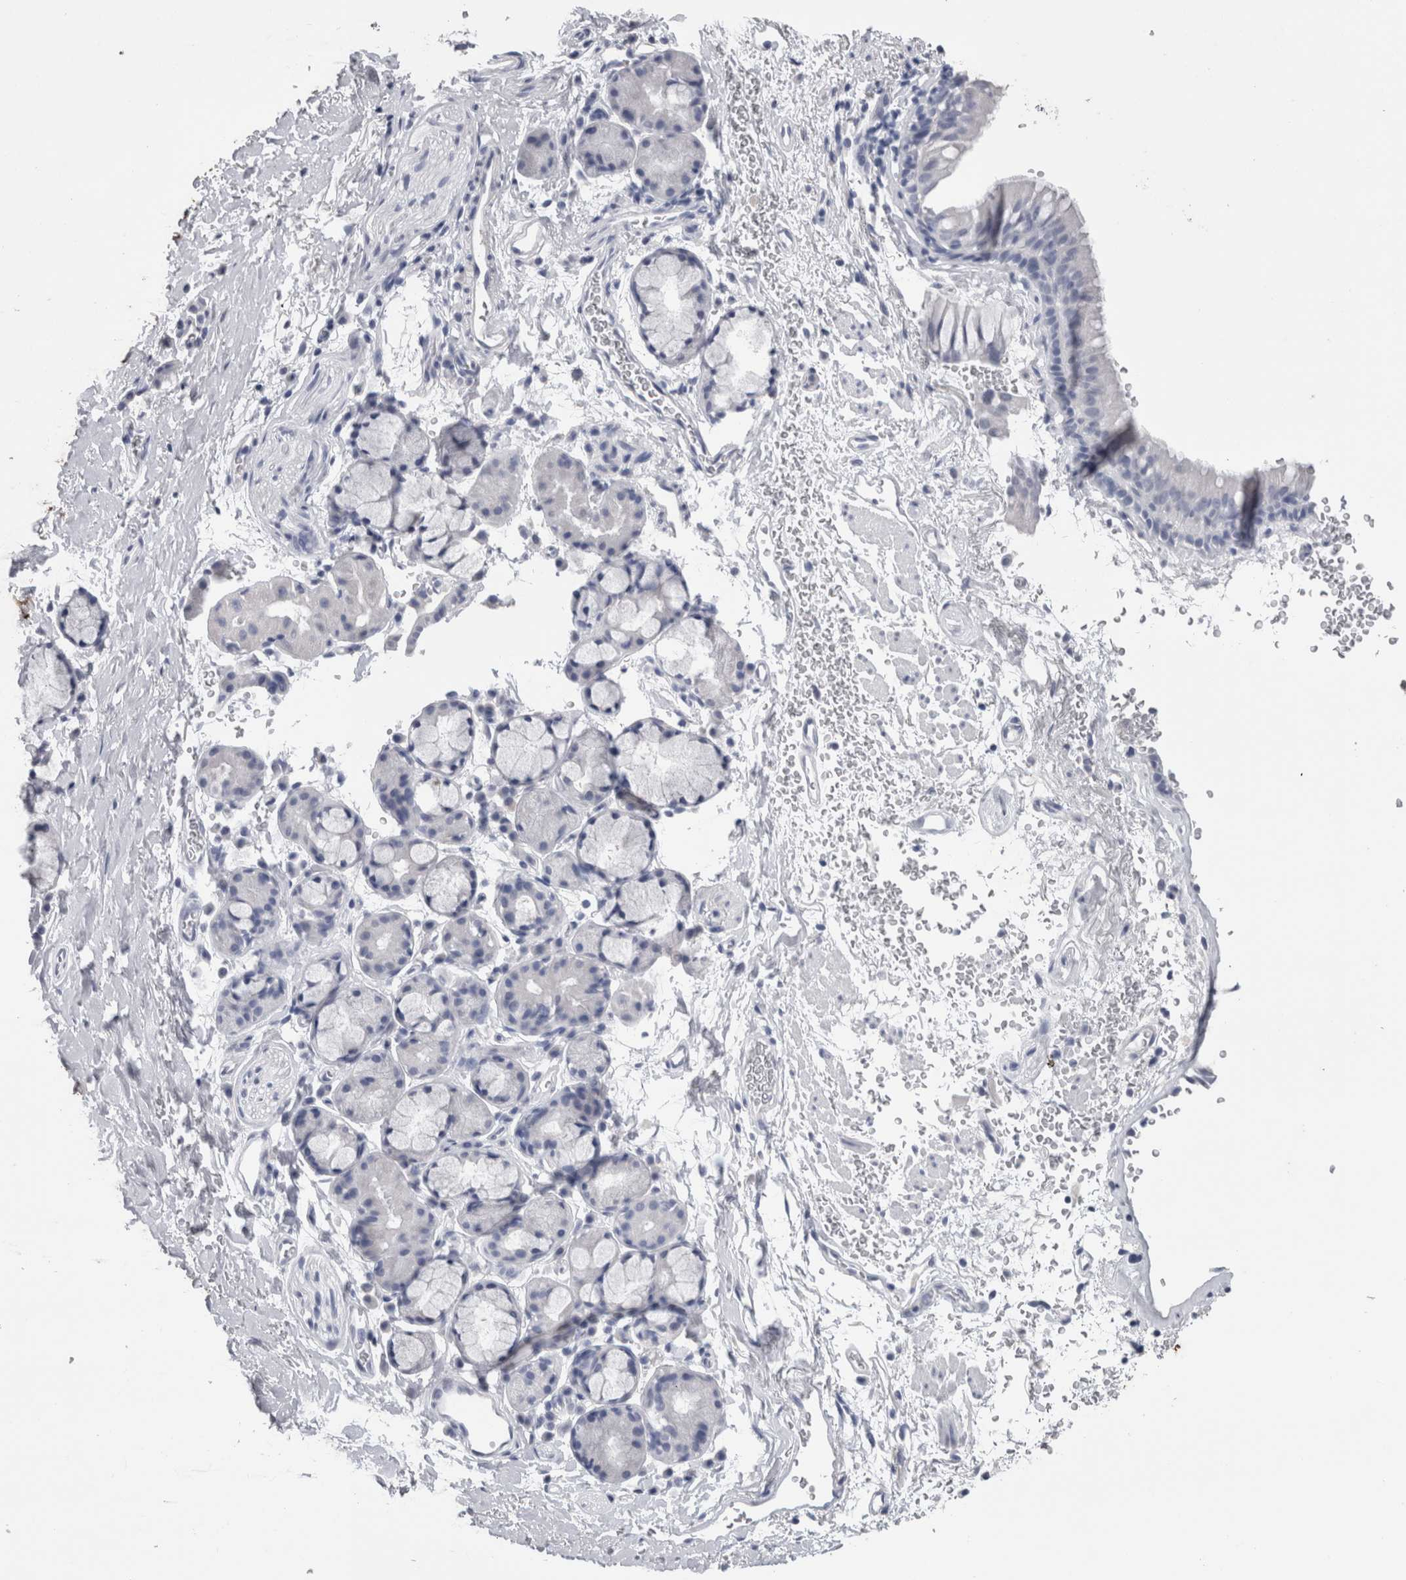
{"staining": {"intensity": "negative", "quantity": "none", "location": "none"}, "tissue": "bronchus", "cell_type": "Respiratory epithelial cells", "image_type": "normal", "snomed": [{"axis": "morphology", "description": "Normal tissue, NOS"}, {"axis": "topography", "description": "Cartilage tissue"}, {"axis": "topography", "description": "Bronchus"}], "caption": "Human bronchus stained for a protein using IHC shows no staining in respiratory epithelial cells.", "gene": "CA8", "patient": {"sex": "female", "age": 53}}